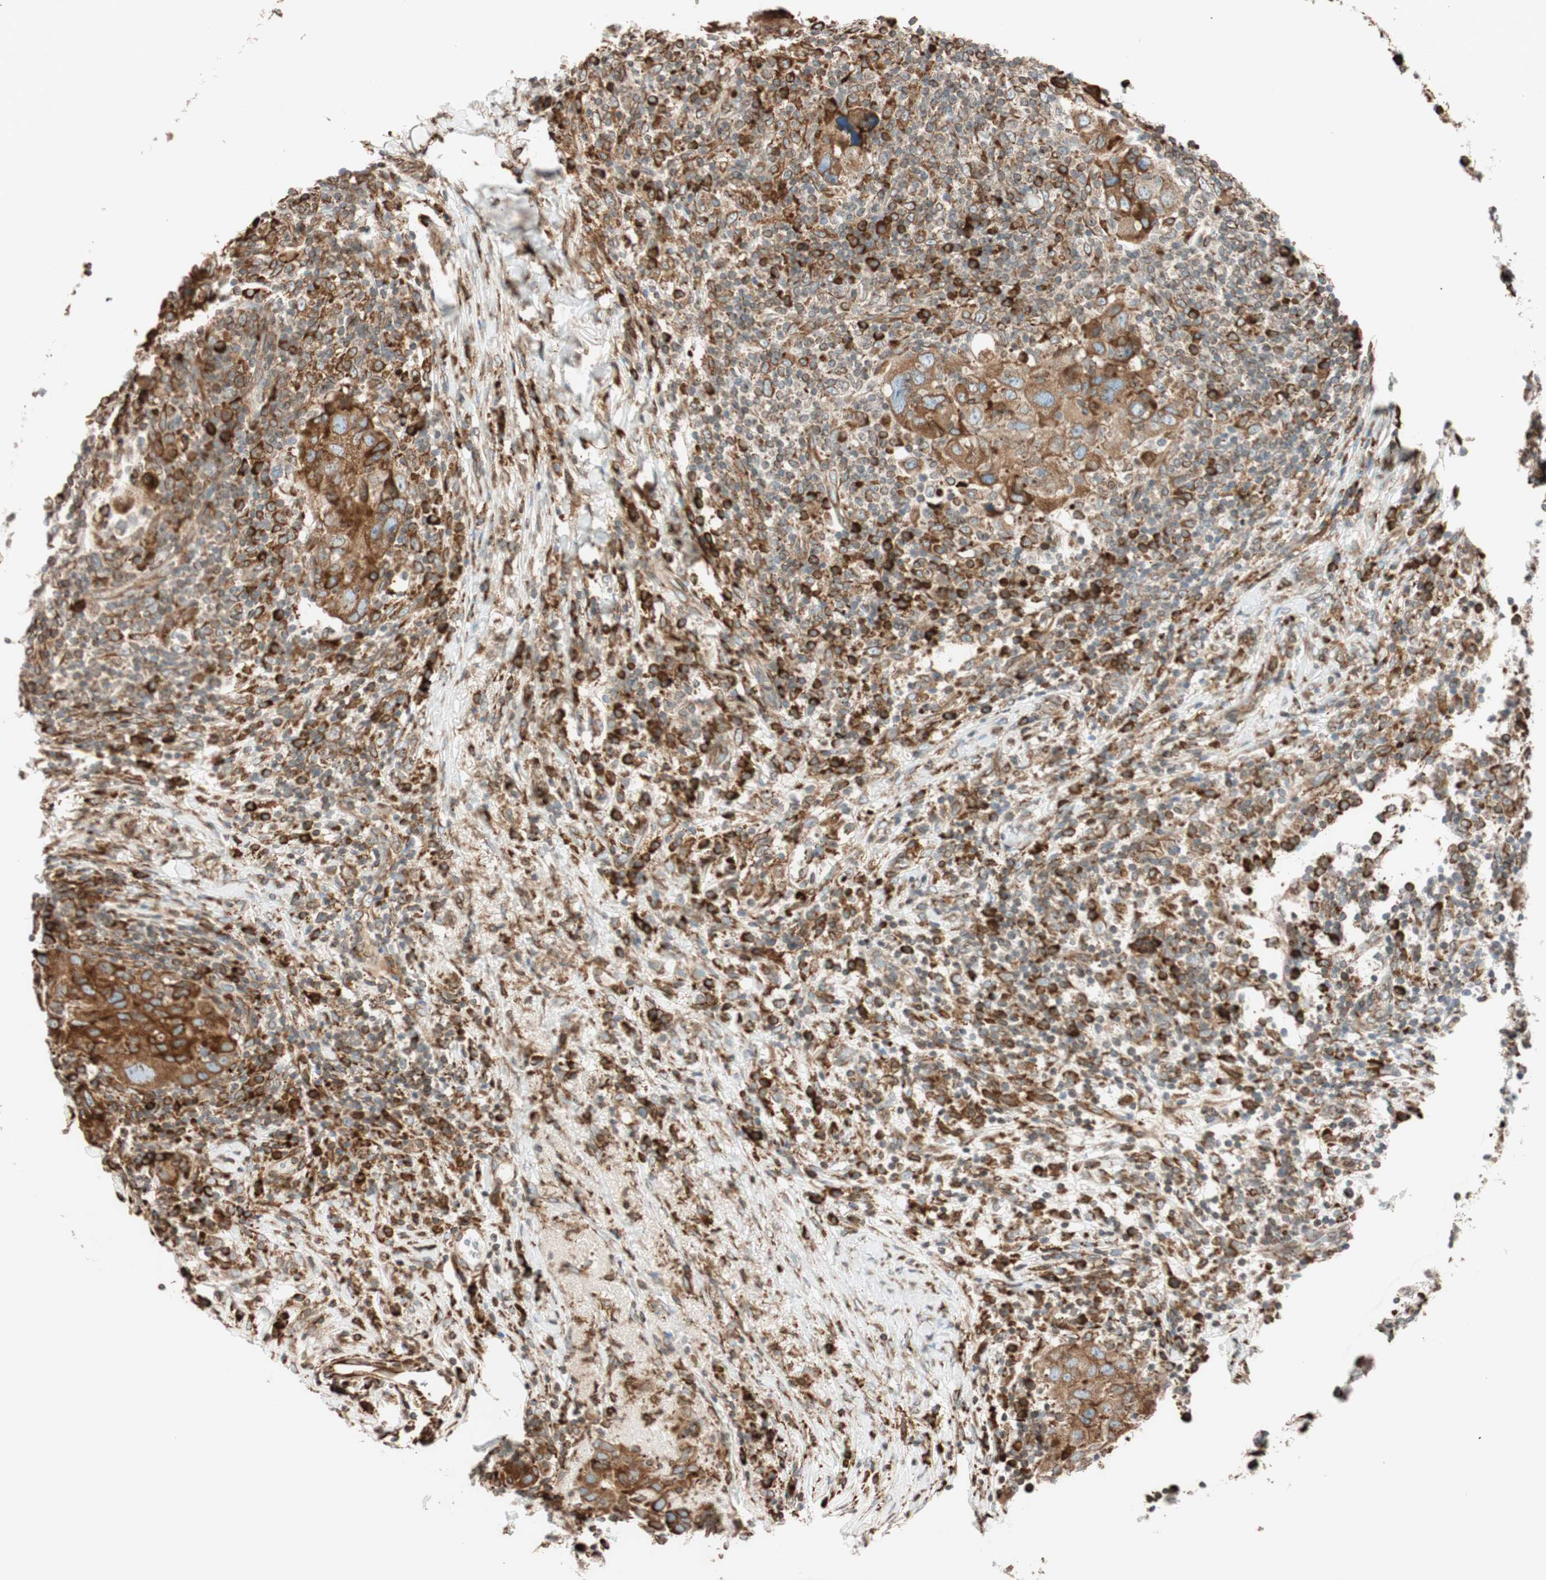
{"staining": {"intensity": "moderate", "quantity": ">75%", "location": "cytoplasmic/membranous"}, "tissue": "breast cancer", "cell_type": "Tumor cells", "image_type": "cancer", "snomed": [{"axis": "morphology", "description": "Duct carcinoma"}, {"axis": "topography", "description": "Breast"}], "caption": "Invasive ductal carcinoma (breast) tissue reveals moderate cytoplasmic/membranous expression in about >75% of tumor cells", "gene": "PRKCSH", "patient": {"sex": "female", "age": 37}}